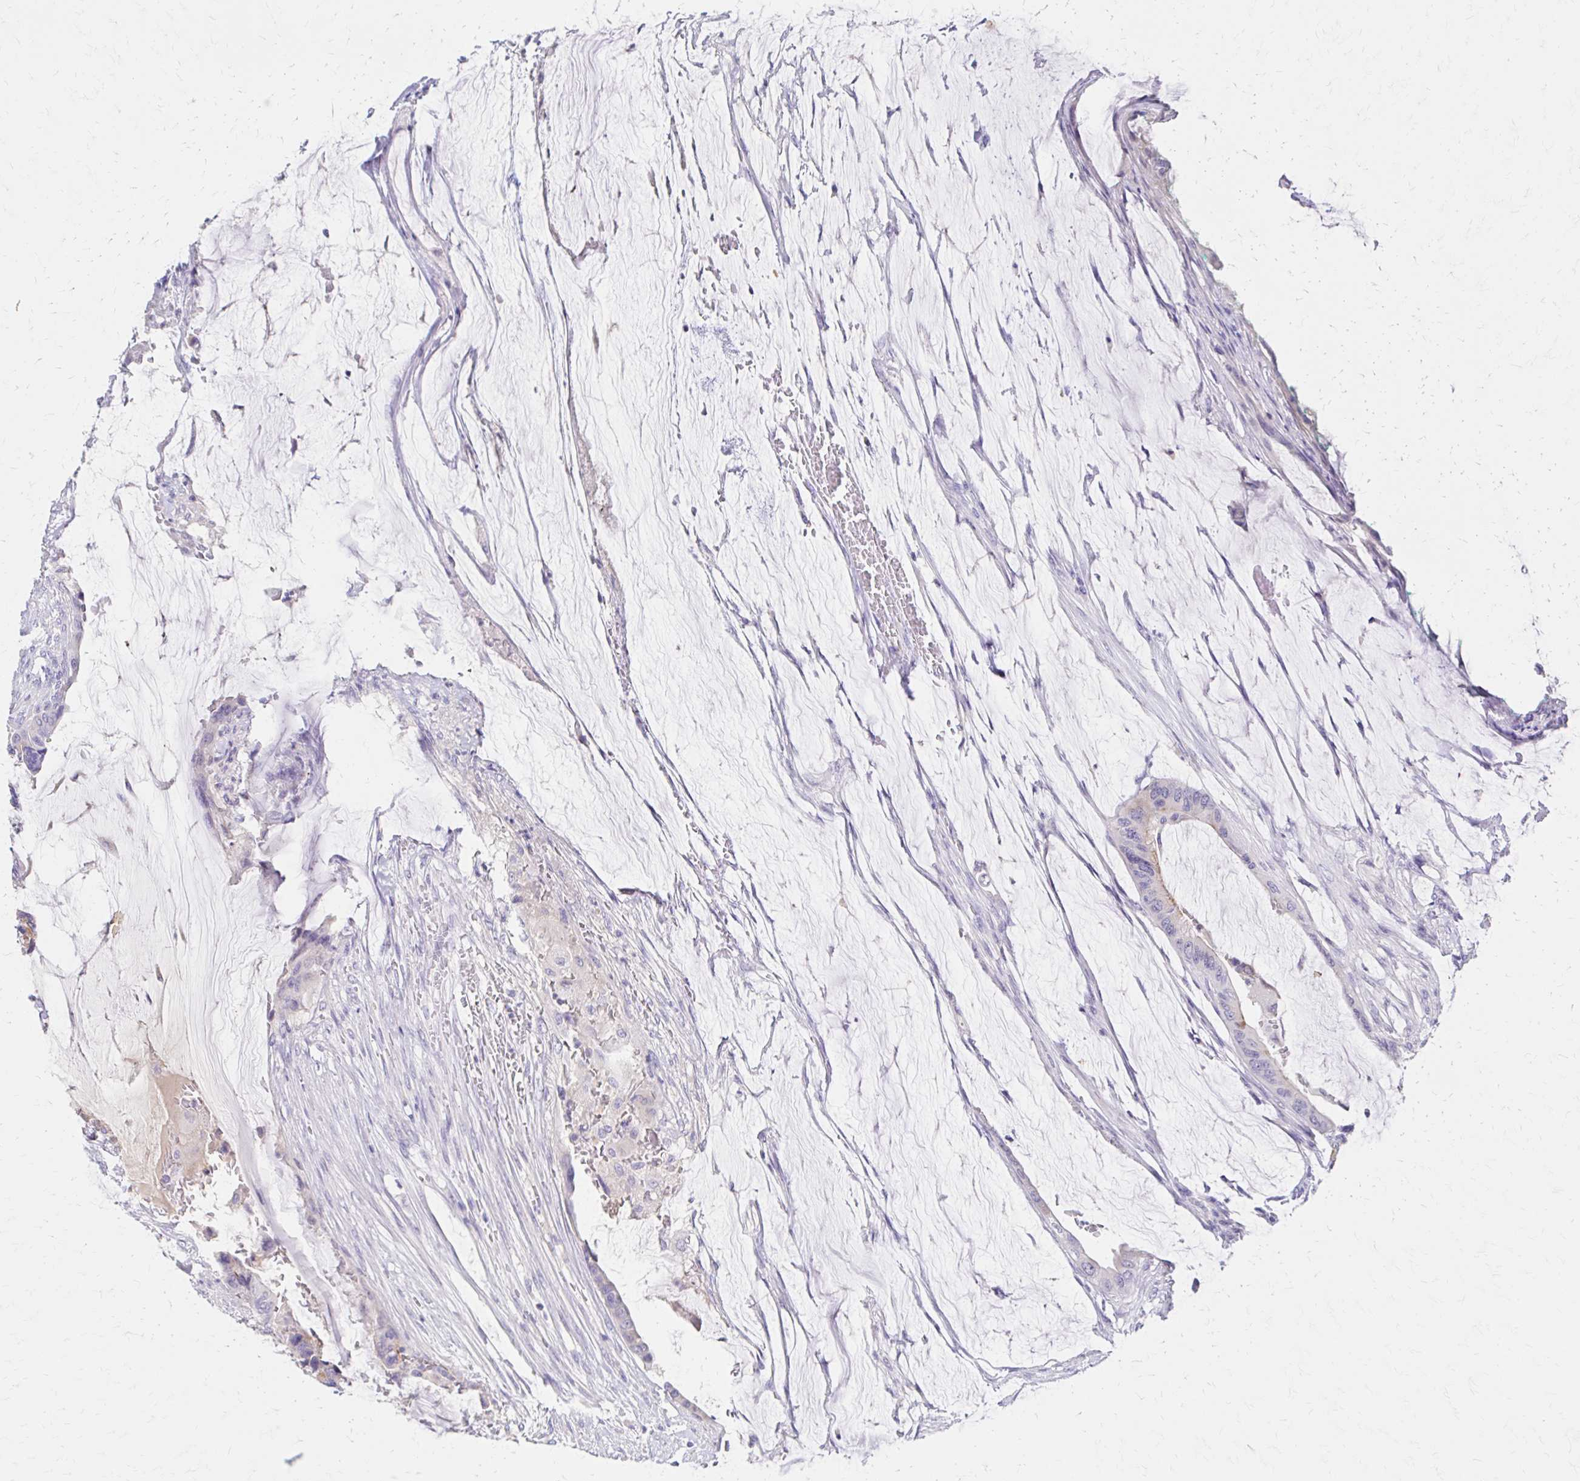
{"staining": {"intensity": "moderate", "quantity": "<25%", "location": "cytoplasmic/membranous"}, "tissue": "colorectal cancer", "cell_type": "Tumor cells", "image_type": "cancer", "snomed": [{"axis": "morphology", "description": "Adenocarcinoma, NOS"}, {"axis": "topography", "description": "Rectum"}], "caption": "Protein staining shows moderate cytoplasmic/membranous staining in about <25% of tumor cells in colorectal cancer.", "gene": "AZGP1", "patient": {"sex": "female", "age": 59}}